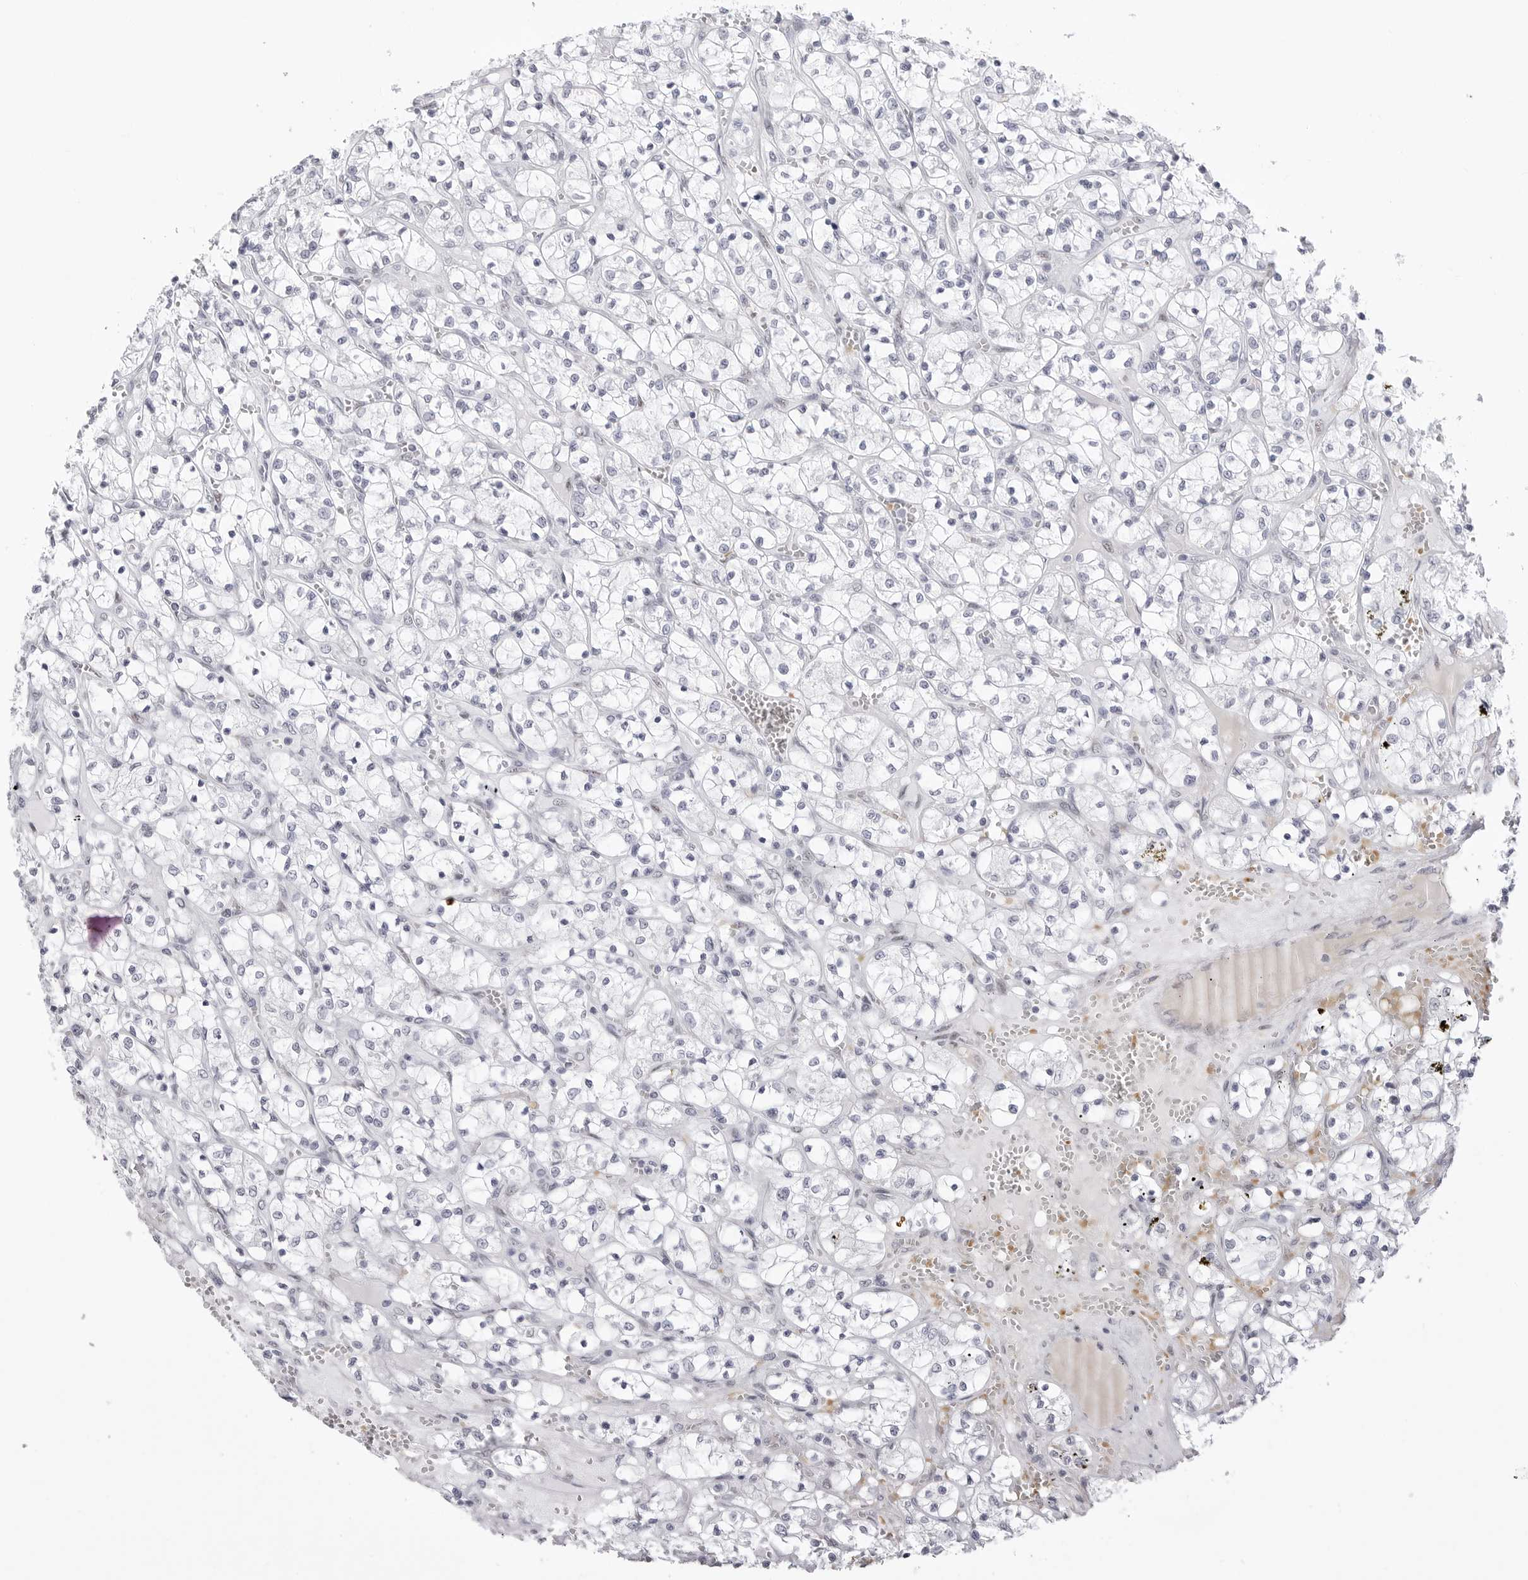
{"staining": {"intensity": "negative", "quantity": "none", "location": "none"}, "tissue": "renal cancer", "cell_type": "Tumor cells", "image_type": "cancer", "snomed": [{"axis": "morphology", "description": "Adenocarcinoma, NOS"}, {"axis": "topography", "description": "Kidney"}], "caption": "This is an IHC histopathology image of renal cancer (adenocarcinoma). There is no expression in tumor cells.", "gene": "TSSK1B", "patient": {"sex": "female", "age": 69}}